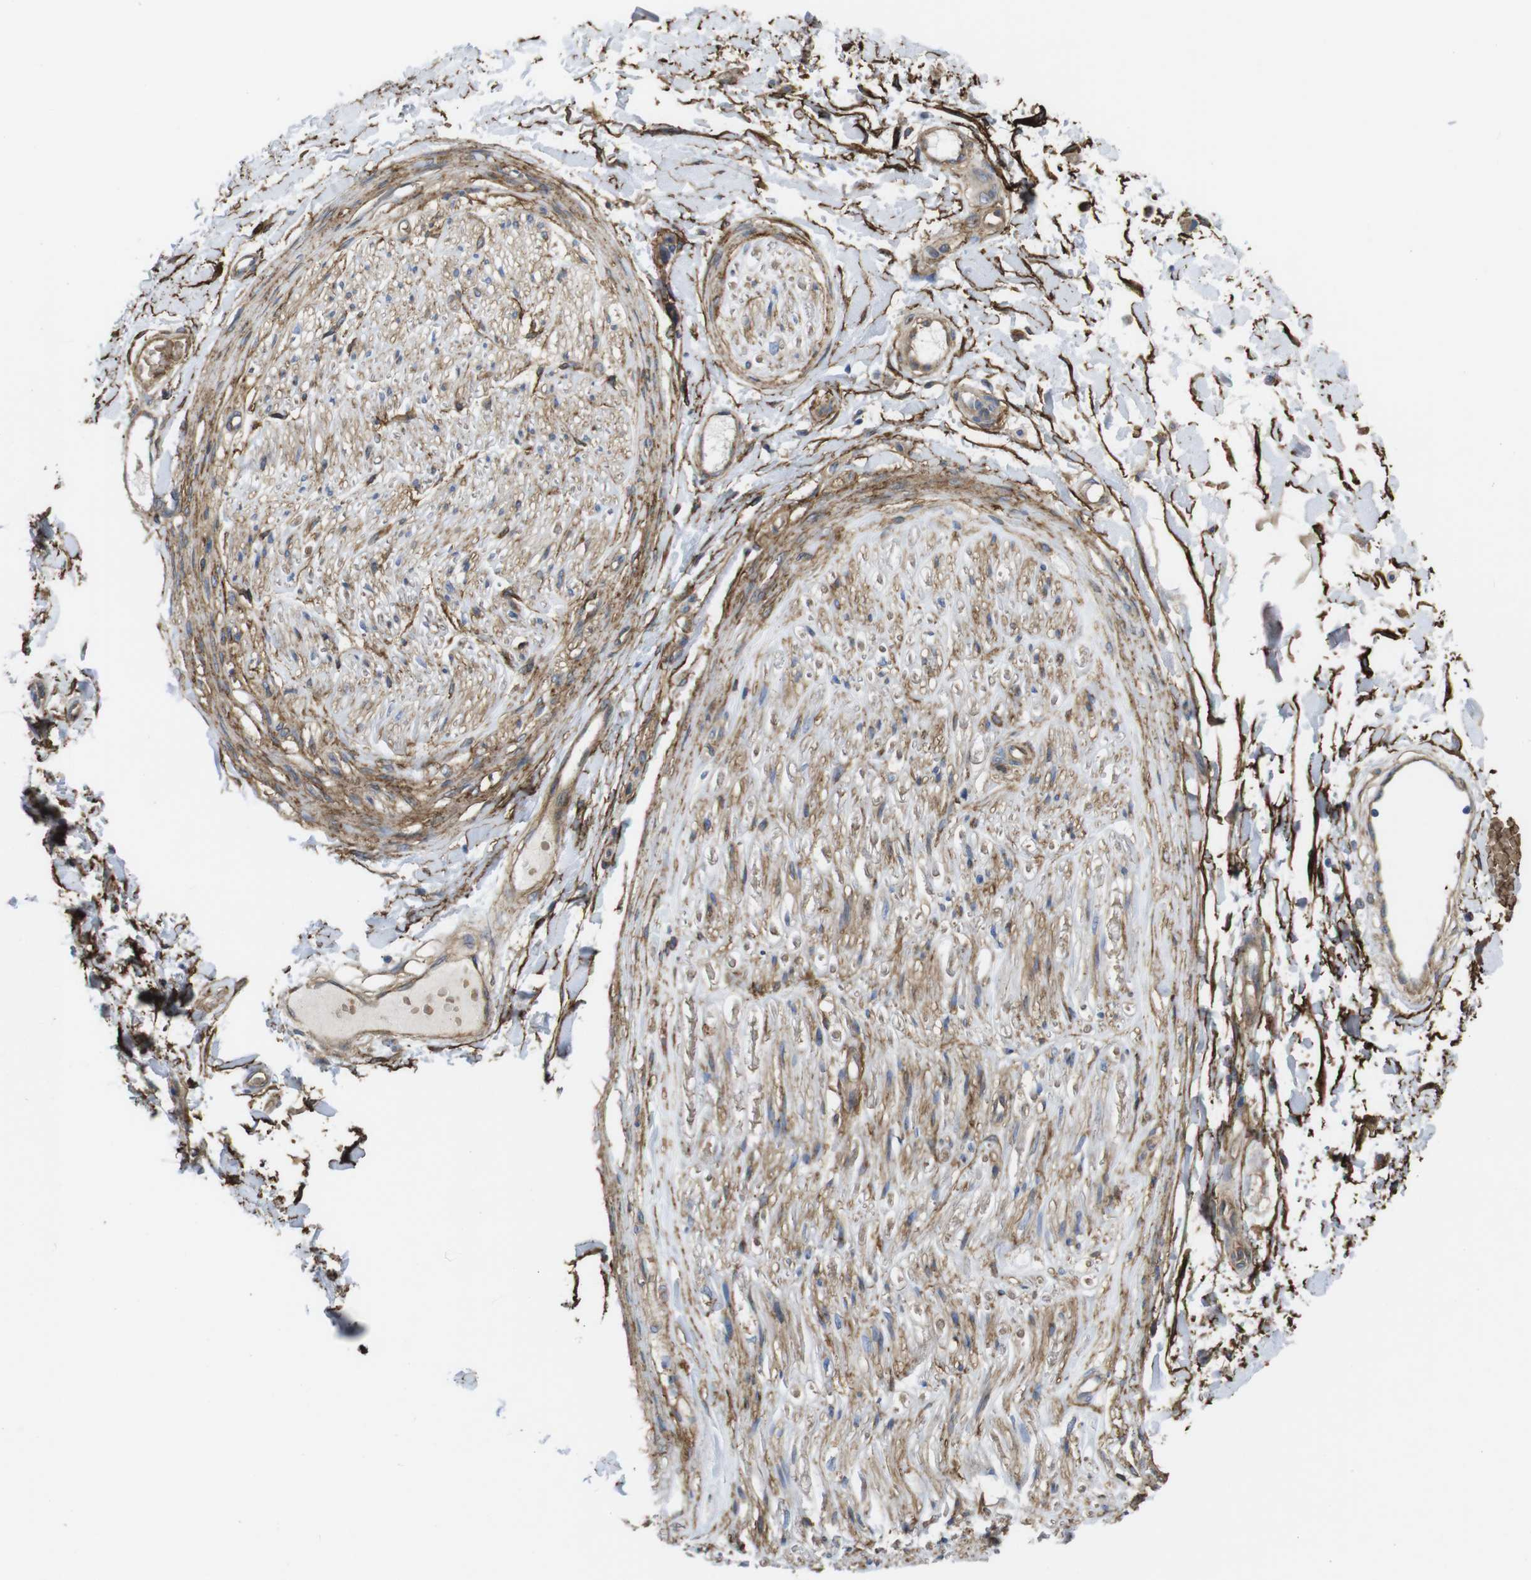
{"staining": {"intensity": "moderate", "quantity": ">75%", "location": "cytoplasmic/membranous"}, "tissue": "adipose tissue", "cell_type": "Adipocytes", "image_type": "normal", "snomed": [{"axis": "morphology", "description": "Normal tissue, NOS"}, {"axis": "morphology", "description": "Squamous cell carcinoma, NOS"}, {"axis": "topography", "description": "Skin"}, {"axis": "topography", "description": "Peripheral nerve tissue"}], "caption": "Protein staining of normal adipose tissue displays moderate cytoplasmic/membranous positivity in about >75% of adipocytes.", "gene": "CYBRD1", "patient": {"sex": "male", "age": 83}}